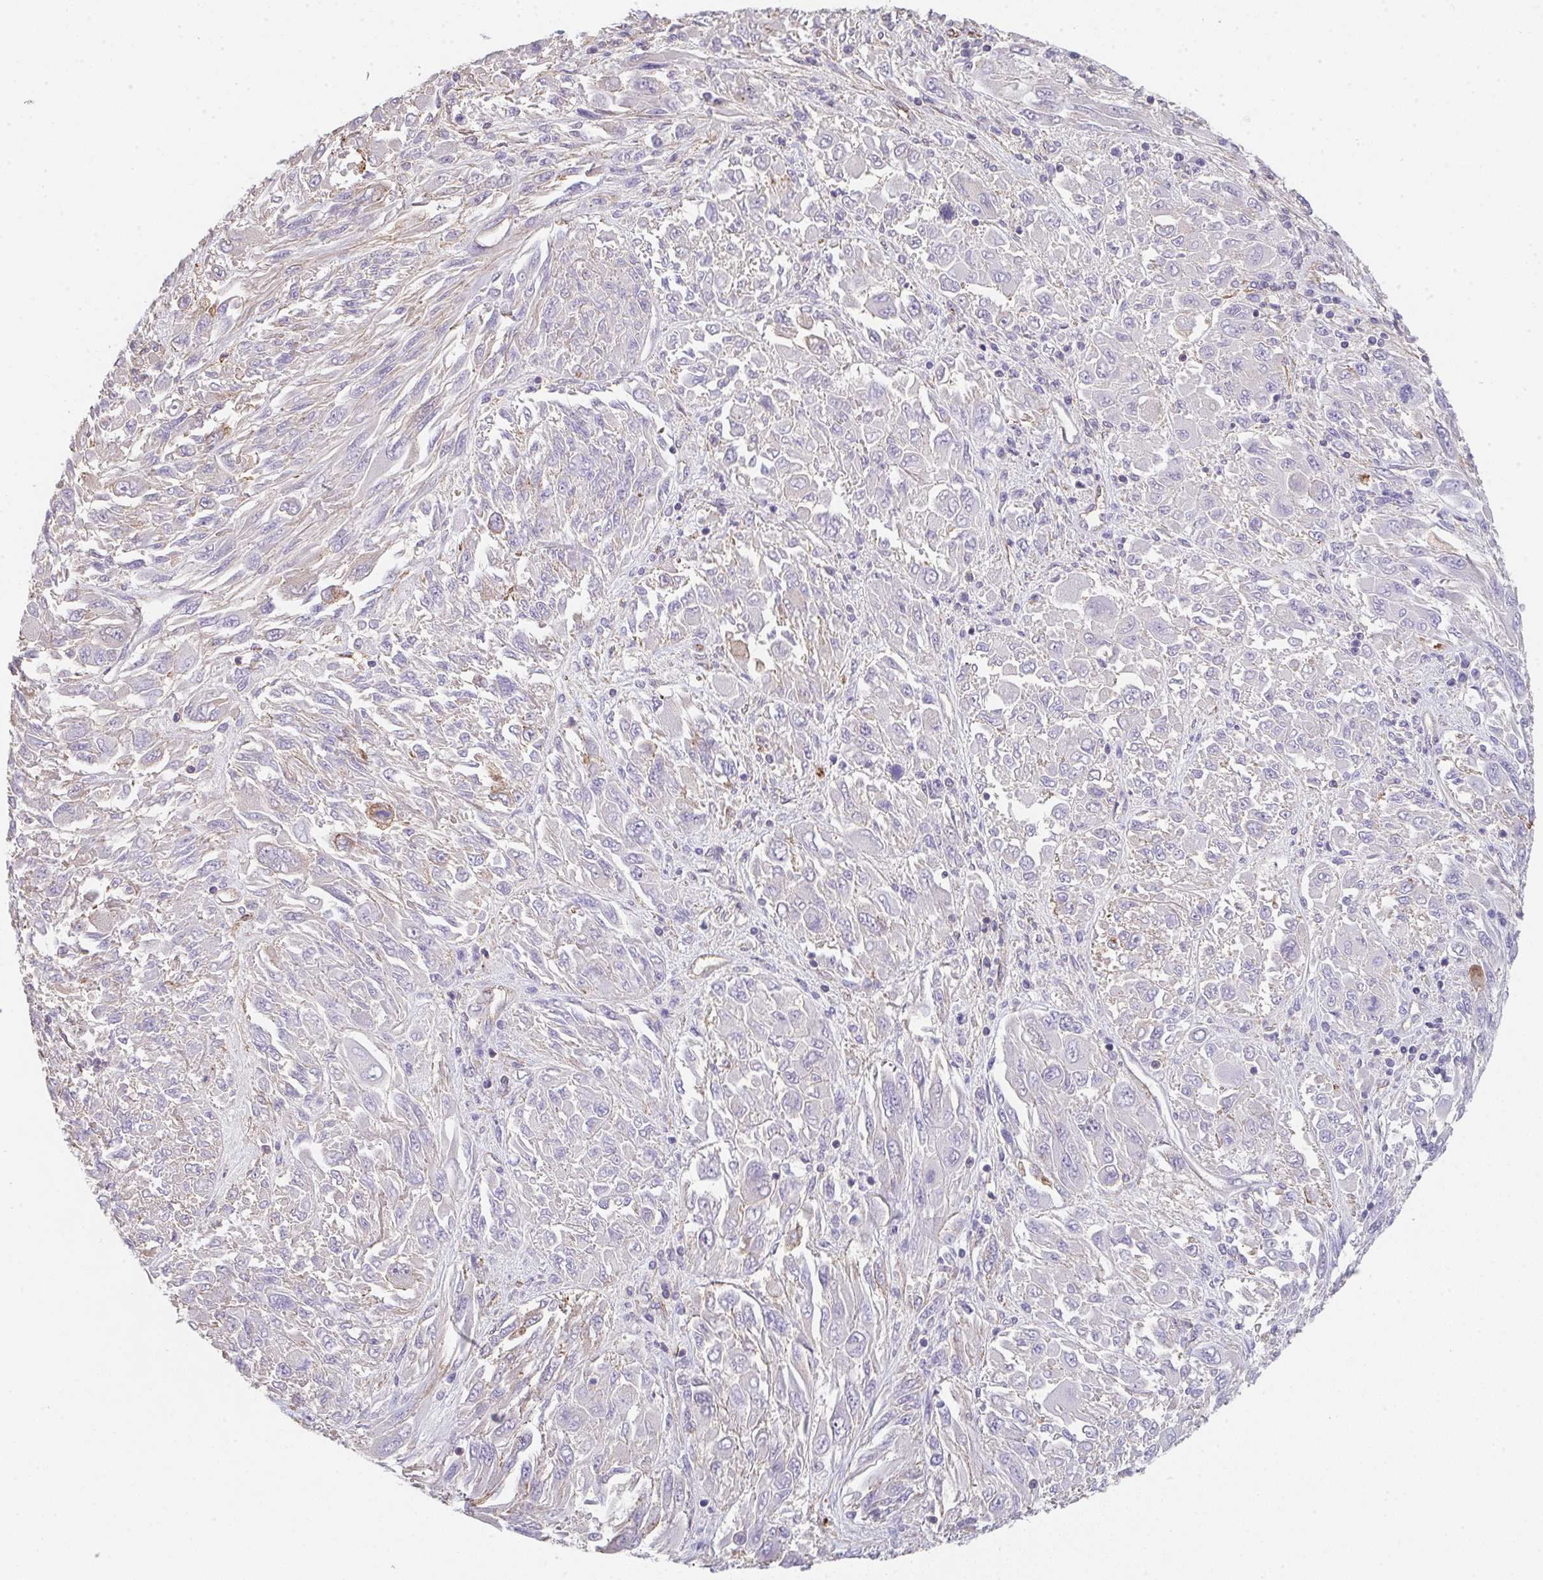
{"staining": {"intensity": "negative", "quantity": "none", "location": "none"}, "tissue": "melanoma", "cell_type": "Tumor cells", "image_type": "cancer", "snomed": [{"axis": "morphology", "description": "Malignant melanoma, NOS"}, {"axis": "topography", "description": "Skin"}], "caption": "DAB (3,3'-diaminobenzidine) immunohistochemical staining of melanoma exhibits no significant expression in tumor cells.", "gene": "DBN1", "patient": {"sex": "female", "age": 91}}